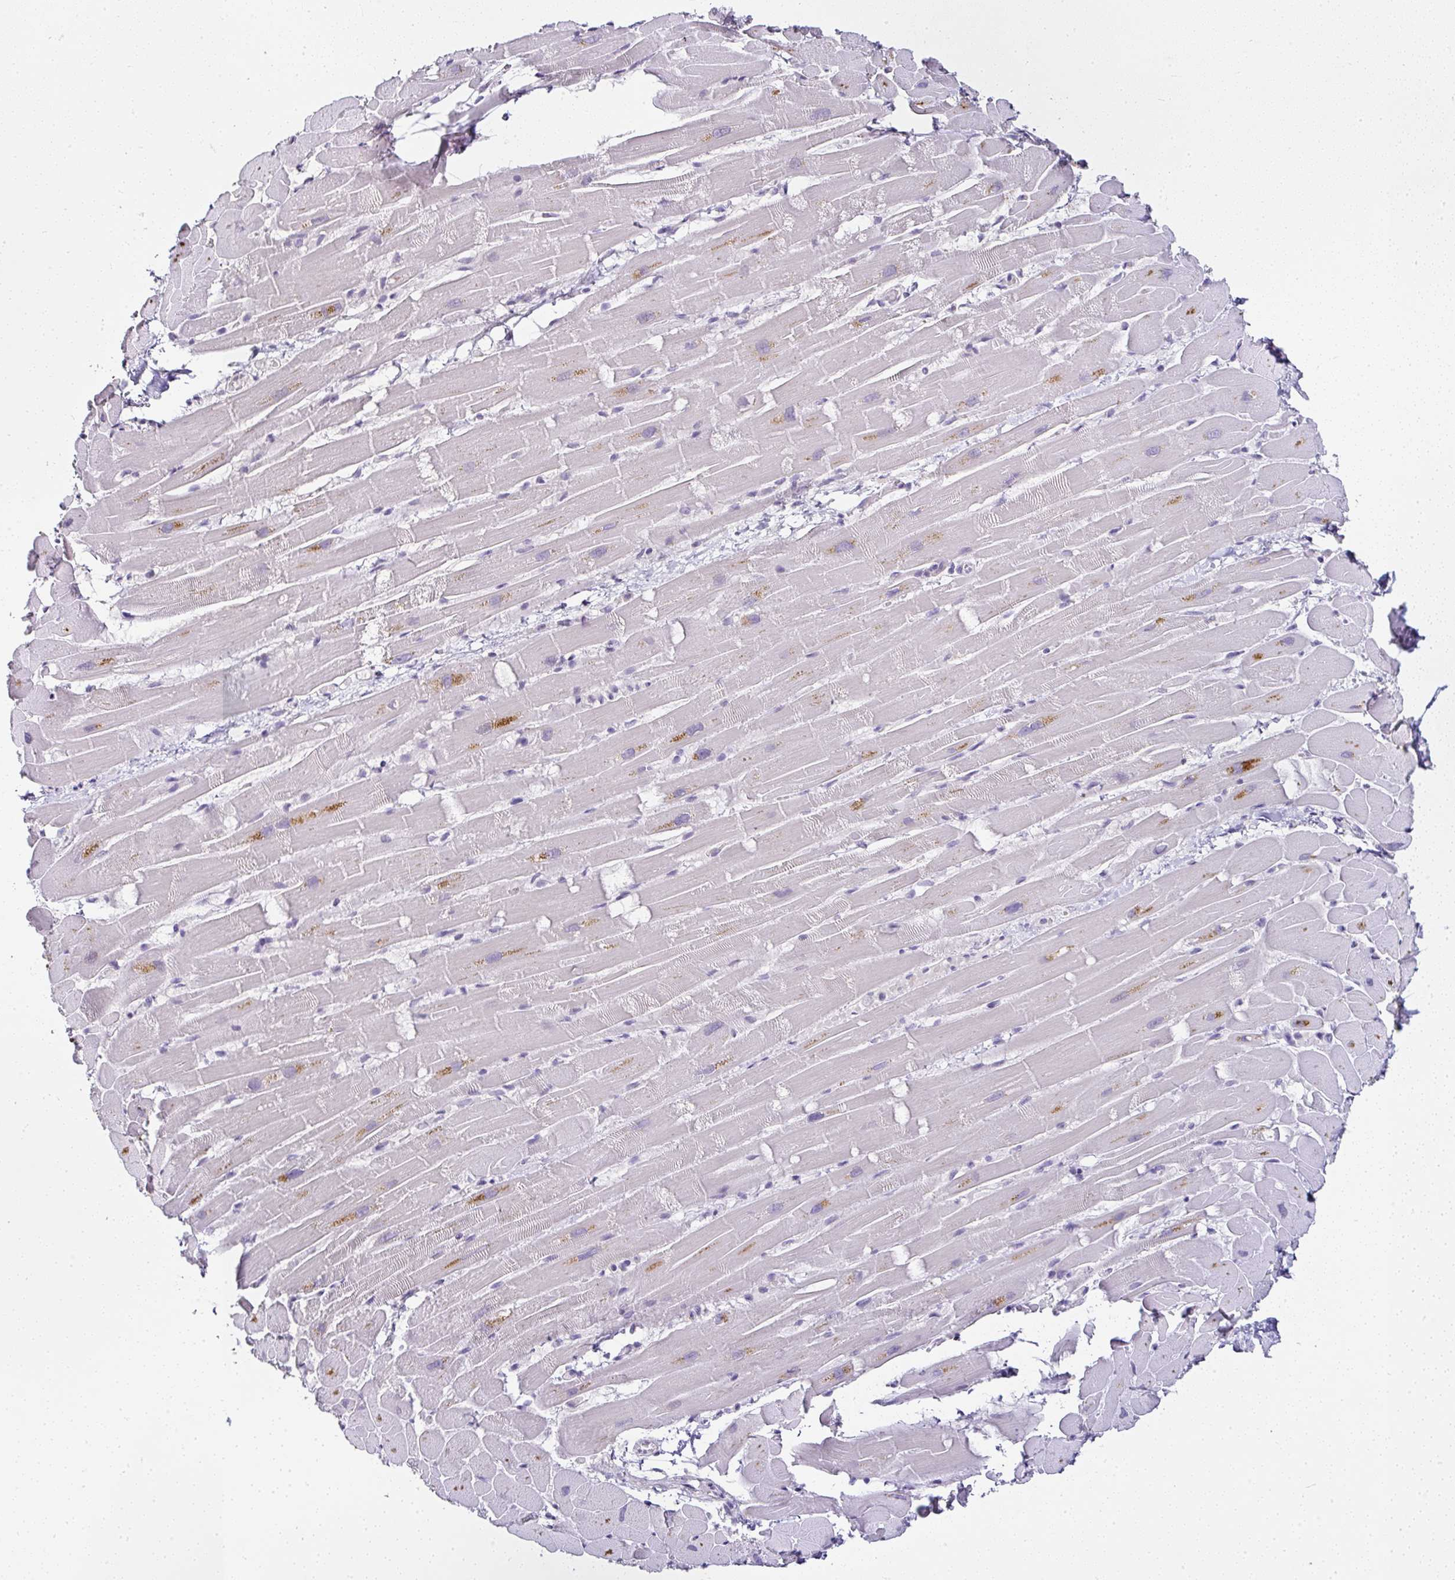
{"staining": {"intensity": "moderate", "quantity": "<25%", "location": "cytoplasmic/membranous"}, "tissue": "heart muscle", "cell_type": "Cardiomyocytes", "image_type": "normal", "snomed": [{"axis": "morphology", "description": "Normal tissue, NOS"}, {"axis": "topography", "description": "Heart"}], "caption": "Immunohistochemical staining of unremarkable human heart muscle displays low levels of moderate cytoplasmic/membranous expression in about <25% of cardiomyocytes. (IHC, brightfield microscopy, high magnification).", "gene": "SERPINB3", "patient": {"sex": "male", "age": 37}}